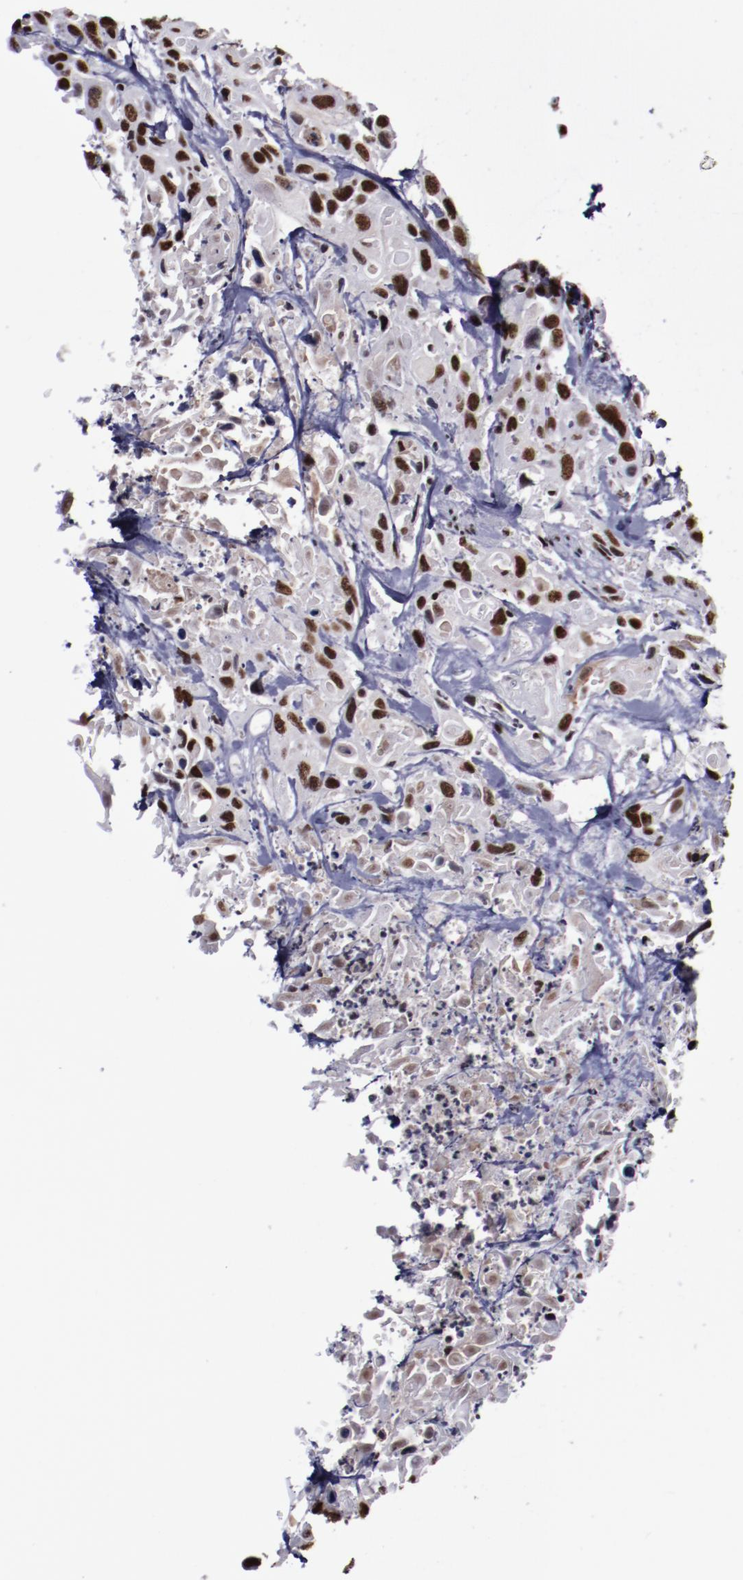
{"staining": {"intensity": "strong", "quantity": ">75%", "location": "nuclear"}, "tissue": "urothelial cancer", "cell_type": "Tumor cells", "image_type": "cancer", "snomed": [{"axis": "morphology", "description": "Urothelial carcinoma, High grade"}, {"axis": "topography", "description": "Urinary bladder"}], "caption": "Immunohistochemical staining of urothelial cancer shows high levels of strong nuclear staining in approximately >75% of tumor cells.", "gene": "ERH", "patient": {"sex": "female", "age": 84}}